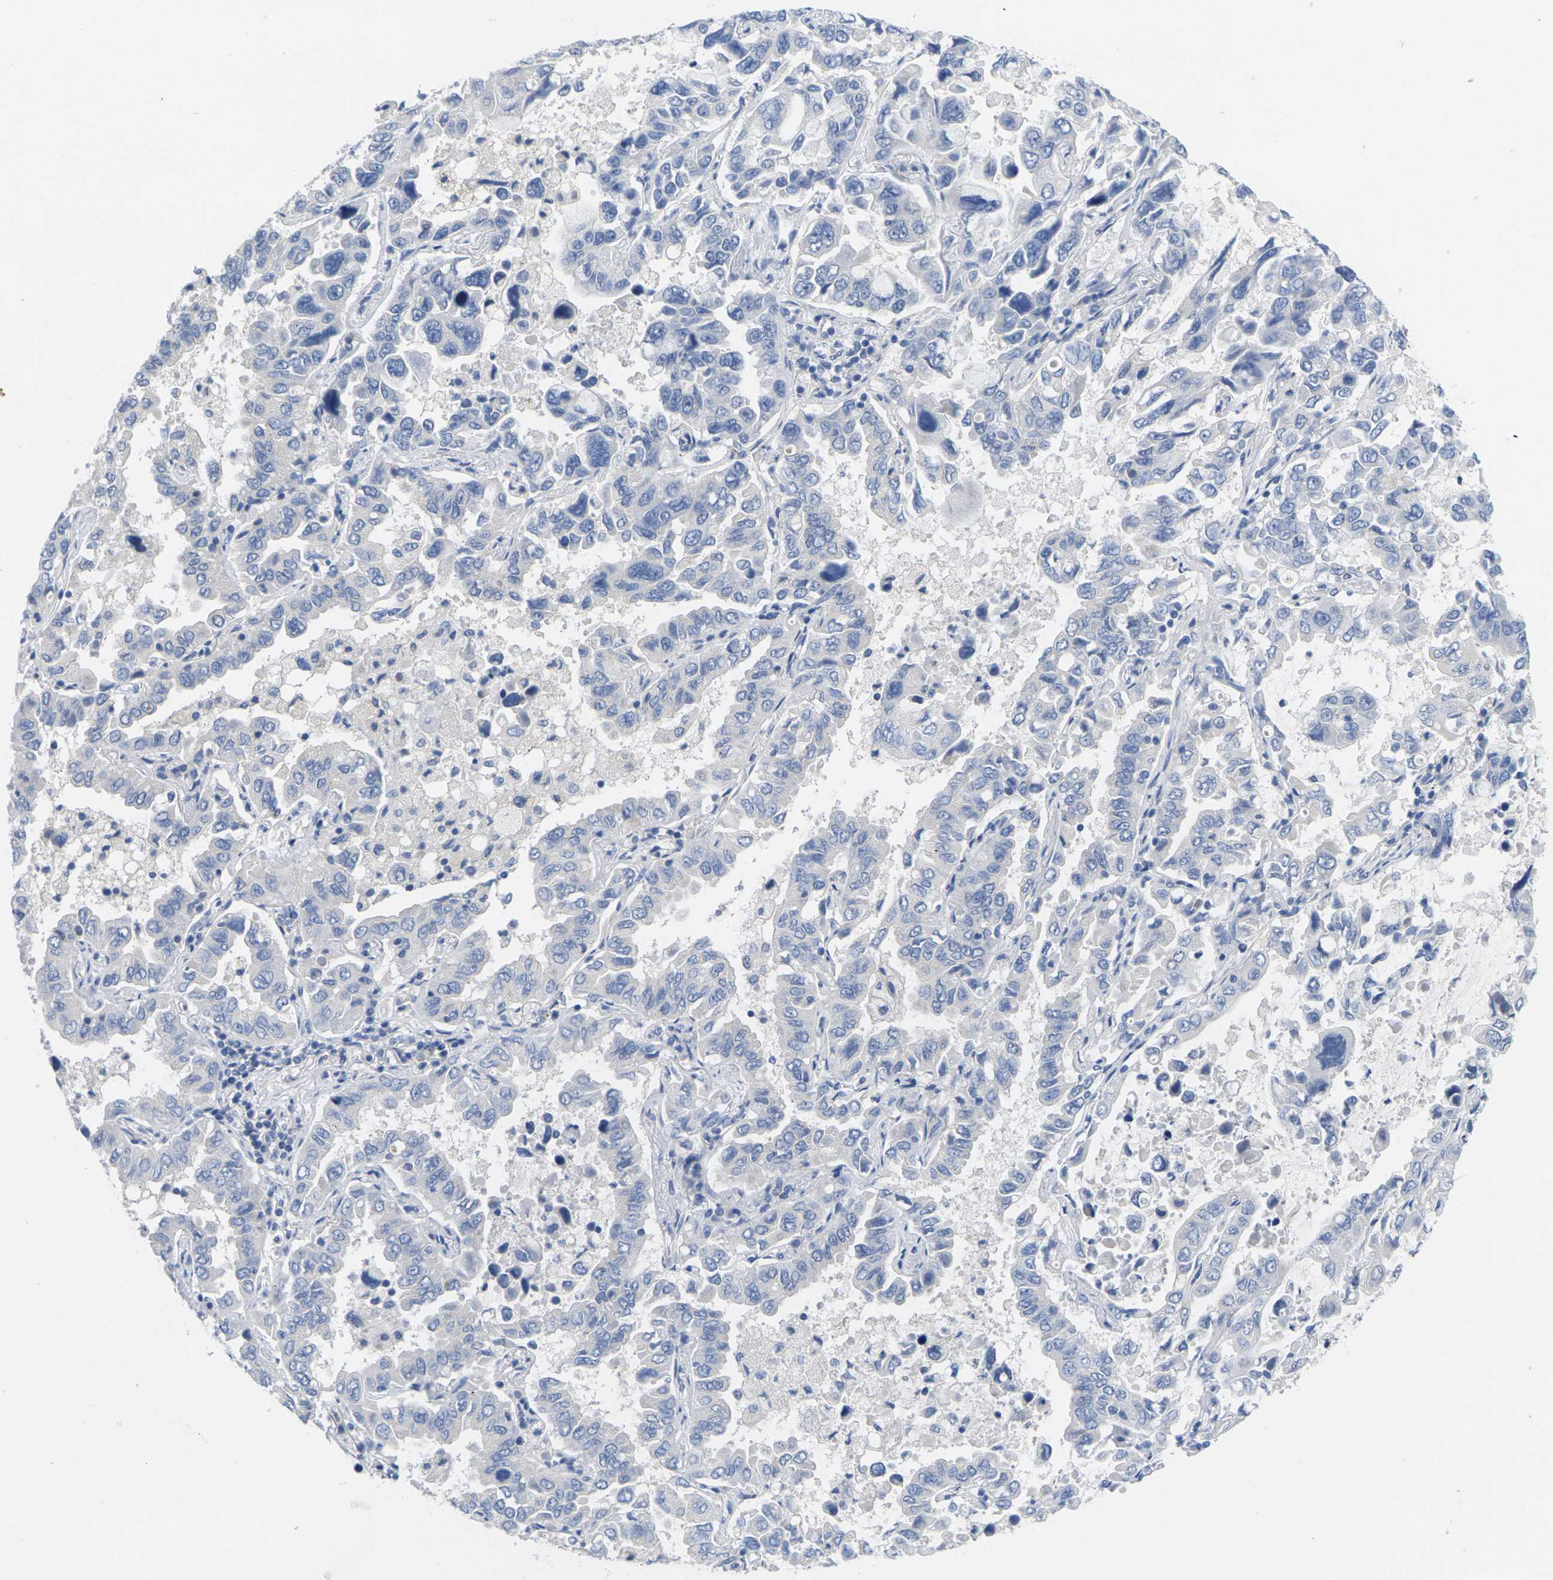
{"staining": {"intensity": "negative", "quantity": "none", "location": "none"}, "tissue": "lung cancer", "cell_type": "Tumor cells", "image_type": "cancer", "snomed": [{"axis": "morphology", "description": "Adenocarcinoma, NOS"}, {"axis": "topography", "description": "Lung"}], "caption": "Lung cancer (adenocarcinoma) stained for a protein using immunohistochemistry (IHC) displays no positivity tumor cells.", "gene": "TNNI3", "patient": {"sex": "male", "age": 64}}